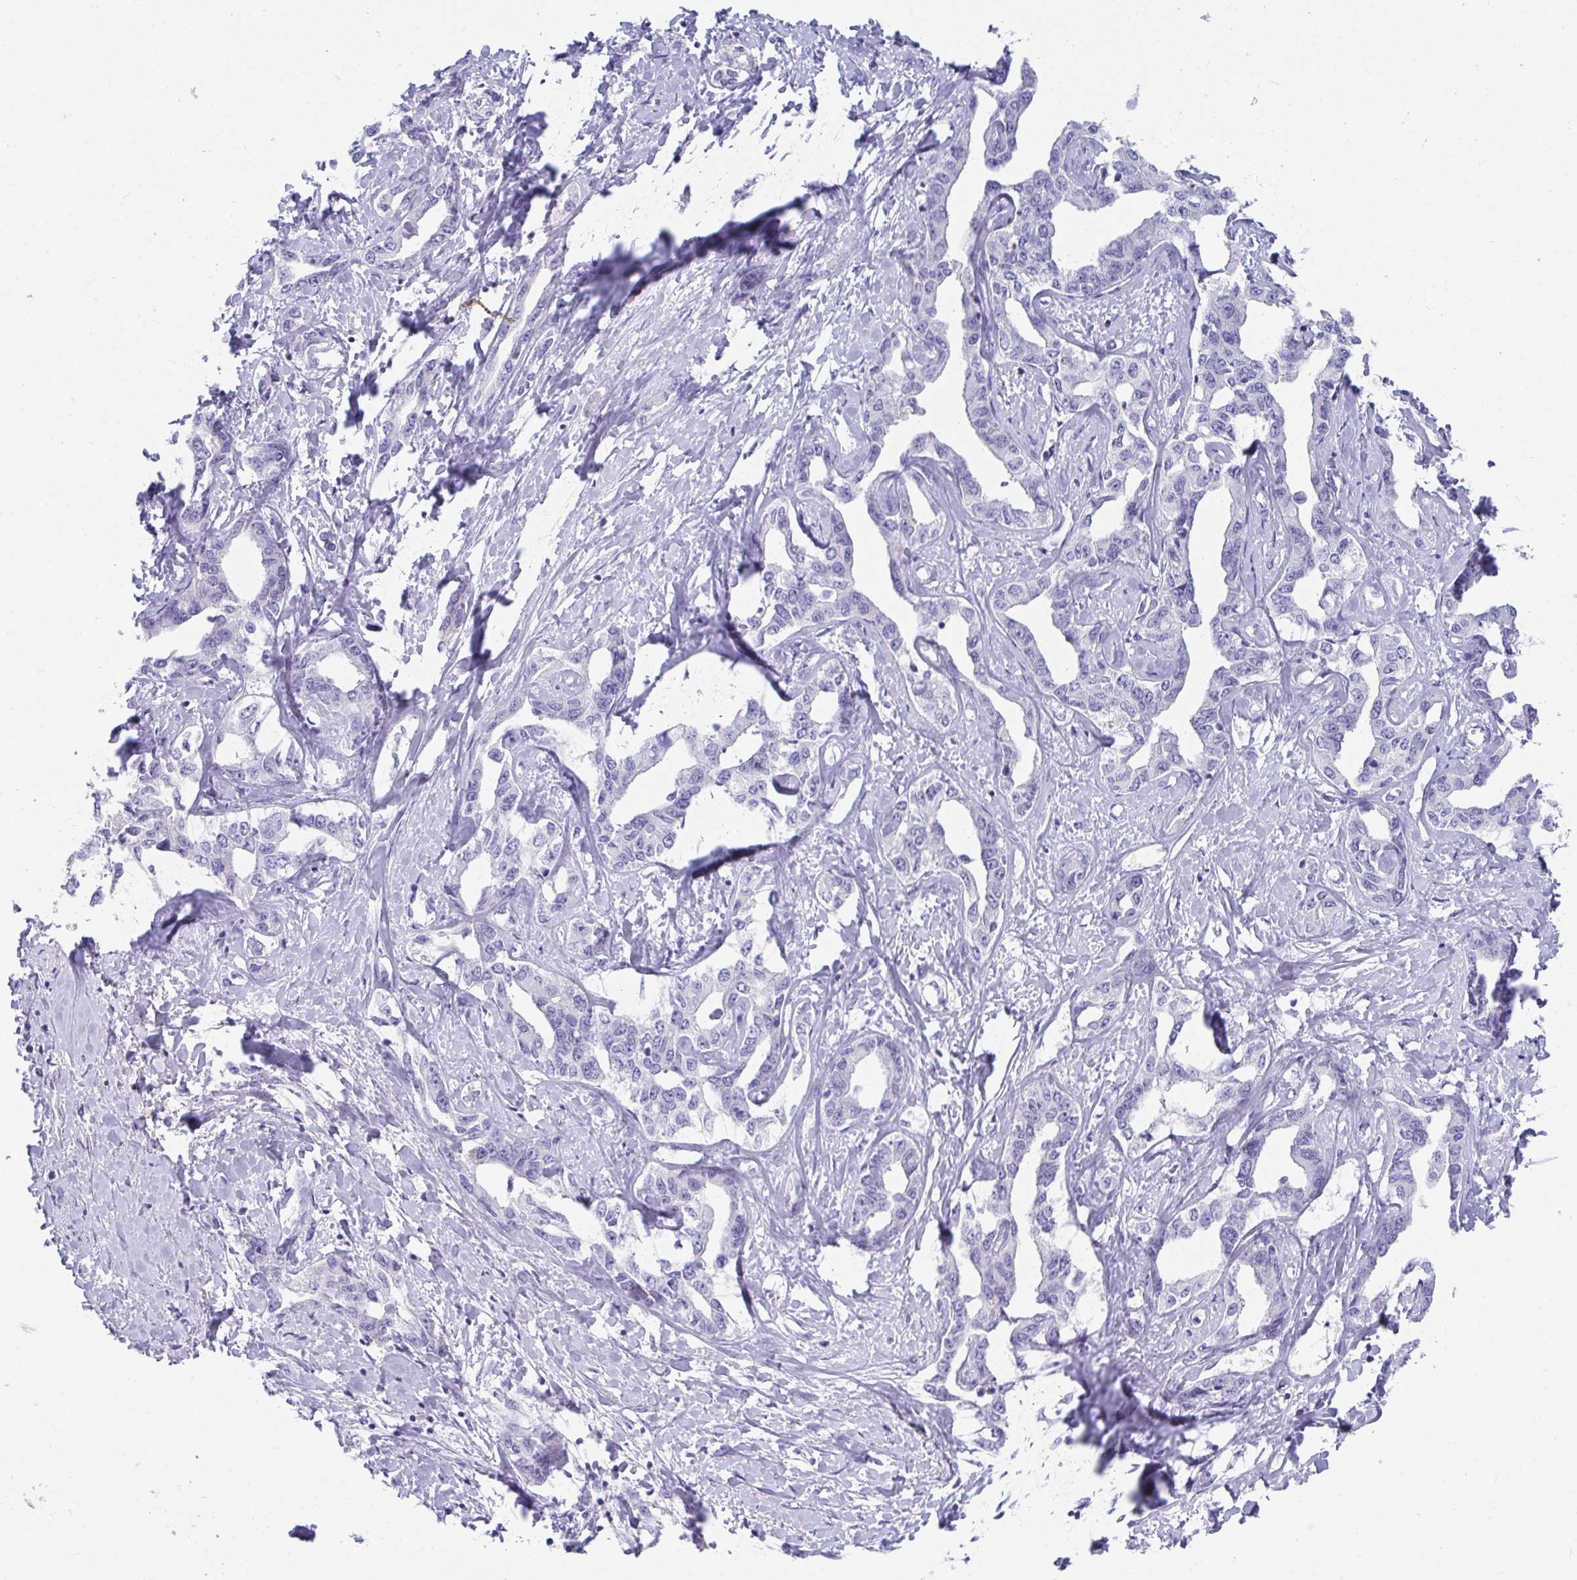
{"staining": {"intensity": "negative", "quantity": "none", "location": "none"}, "tissue": "liver cancer", "cell_type": "Tumor cells", "image_type": "cancer", "snomed": [{"axis": "morphology", "description": "Cholangiocarcinoma"}, {"axis": "topography", "description": "Liver"}], "caption": "A high-resolution photomicrograph shows IHC staining of liver cholangiocarcinoma, which exhibits no significant staining in tumor cells.", "gene": "CXCR1", "patient": {"sex": "male", "age": 59}}